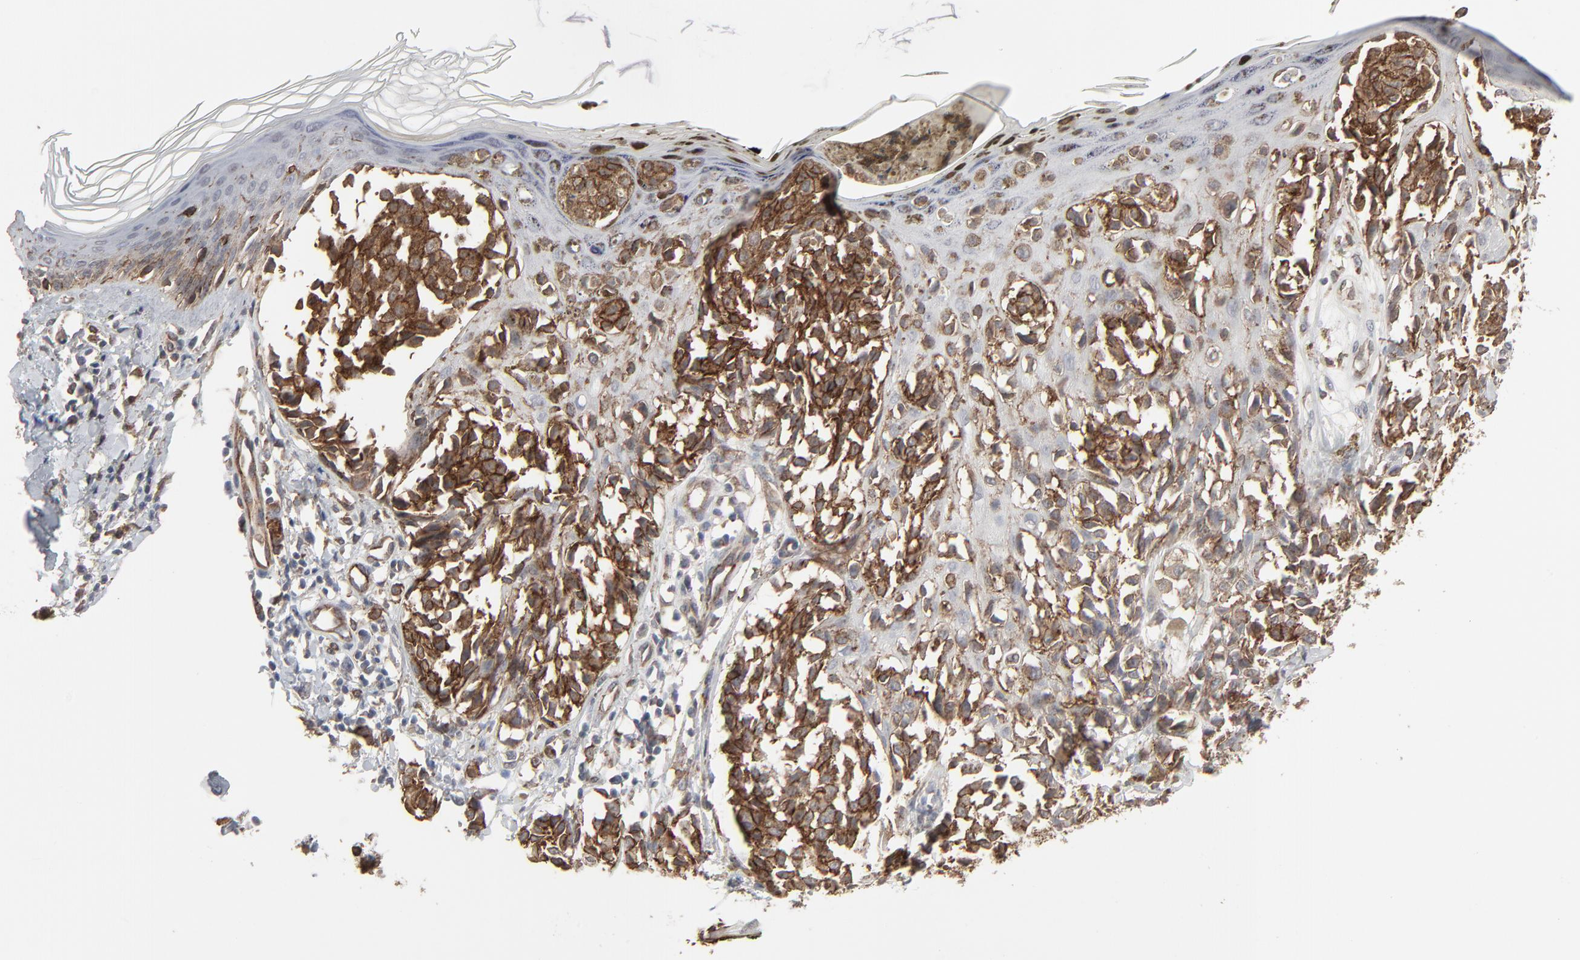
{"staining": {"intensity": "strong", "quantity": ">75%", "location": "cytoplasmic/membranous"}, "tissue": "melanoma", "cell_type": "Tumor cells", "image_type": "cancer", "snomed": [{"axis": "morphology", "description": "Malignant melanoma, NOS"}, {"axis": "topography", "description": "Skin"}], "caption": "A histopathology image of malignant melanoma stained for a protein exhibits strong cytoplasmic/membranous brown staining in tumor cells.", "gene": "CTNND1", "patient": {"sex": "female", "age": 38}}